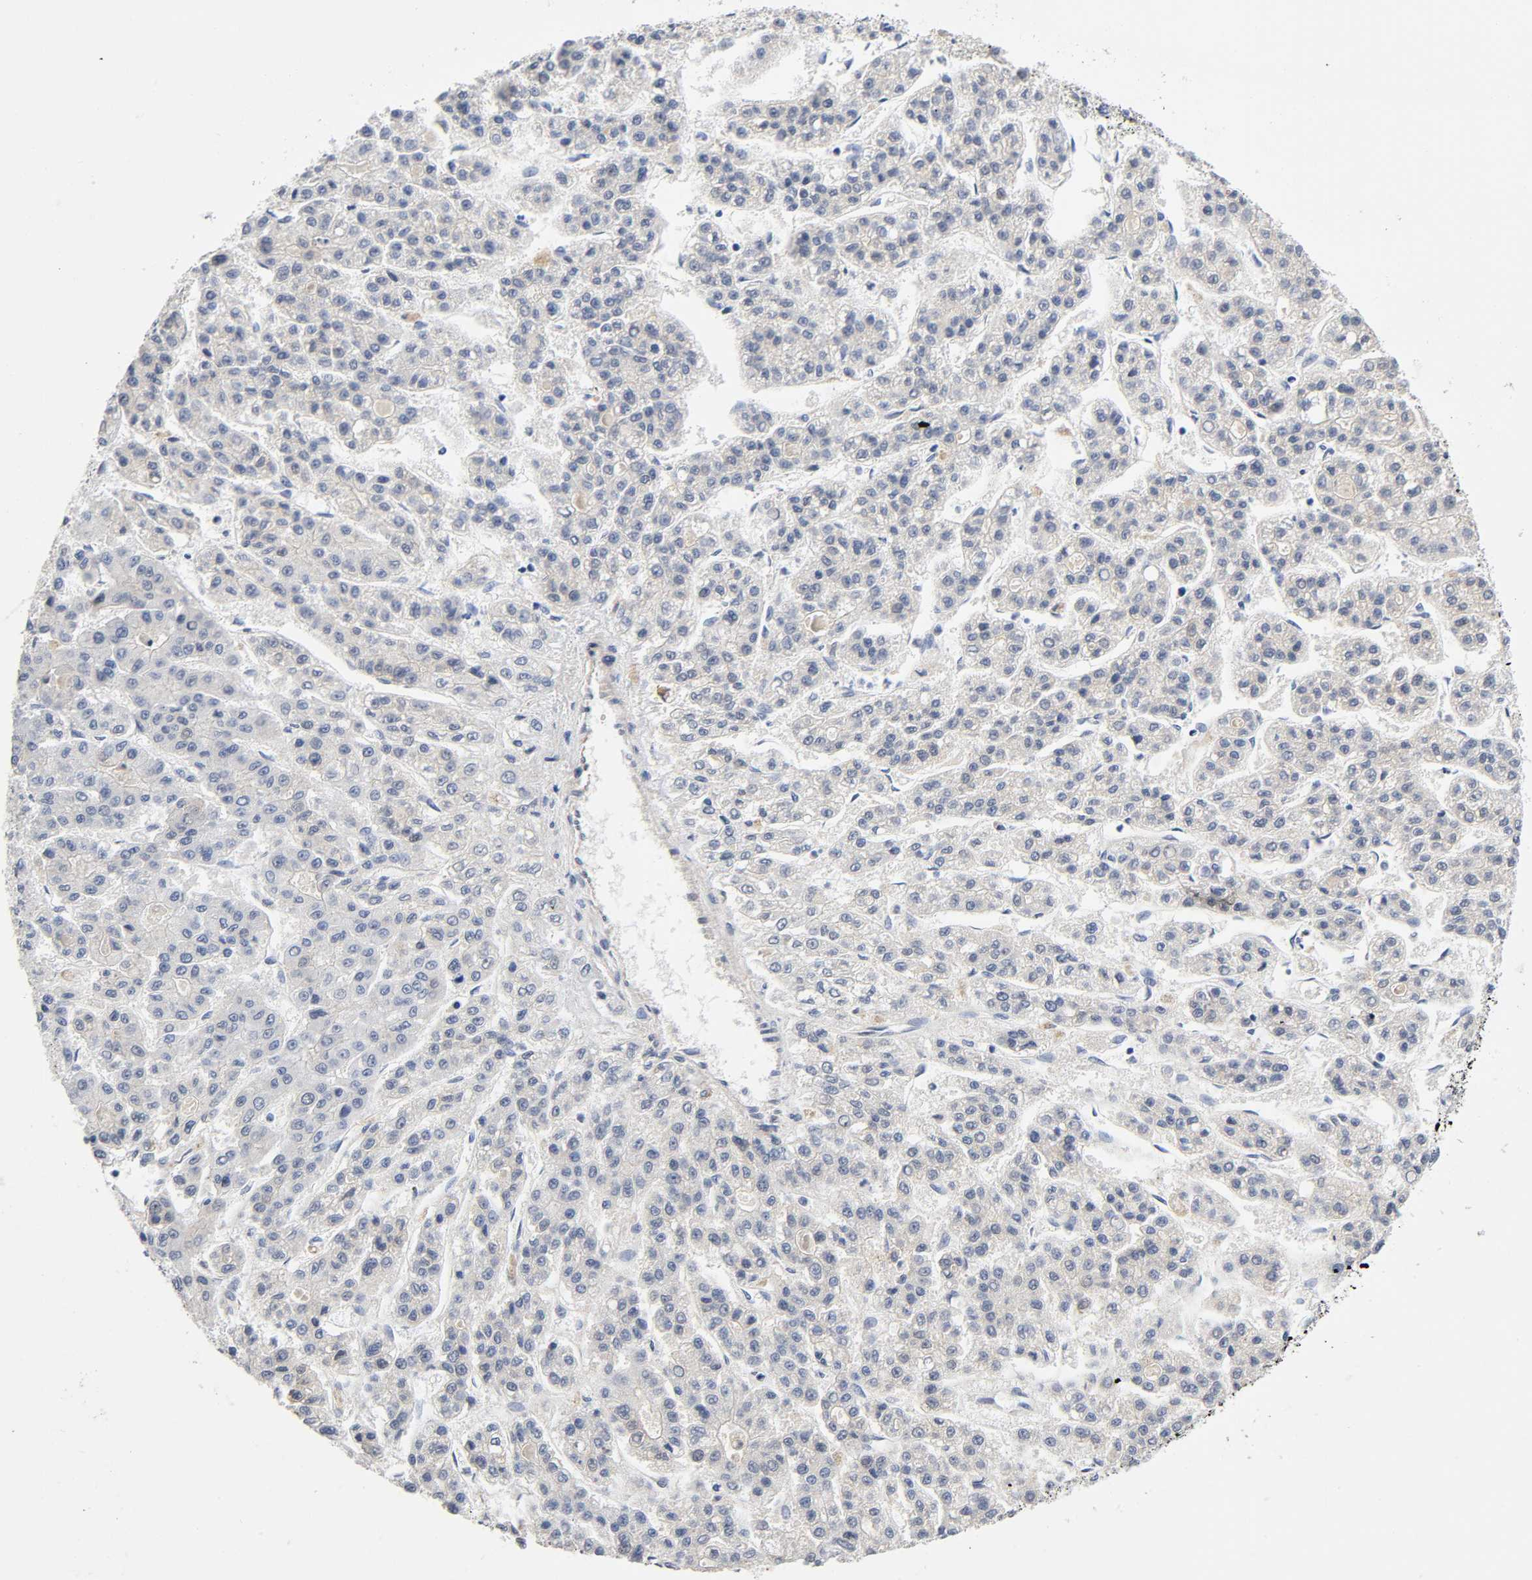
{"staining": {"intensity": "moderate", "quantity": "<25%", "location": "cytoplasmic/membranous"}, "tissue": "liver cancer", "cell_type": "Tumor cells", "image_type": "cancer", "snomed": [{"axis": "morphology", "description": "Carcinoma, Hepatocellular, NOS"}, {"axis": "topography", "description": "Liver"}], "caption": "Brown immunohistochemical staining in liver hepatocellular carcinoma reveals moderate cytoplasmic/membranous positivity in approximately <25% of tumor cells.", "gene": "TNC", "patient": {"sex": "male", "age": 70}}